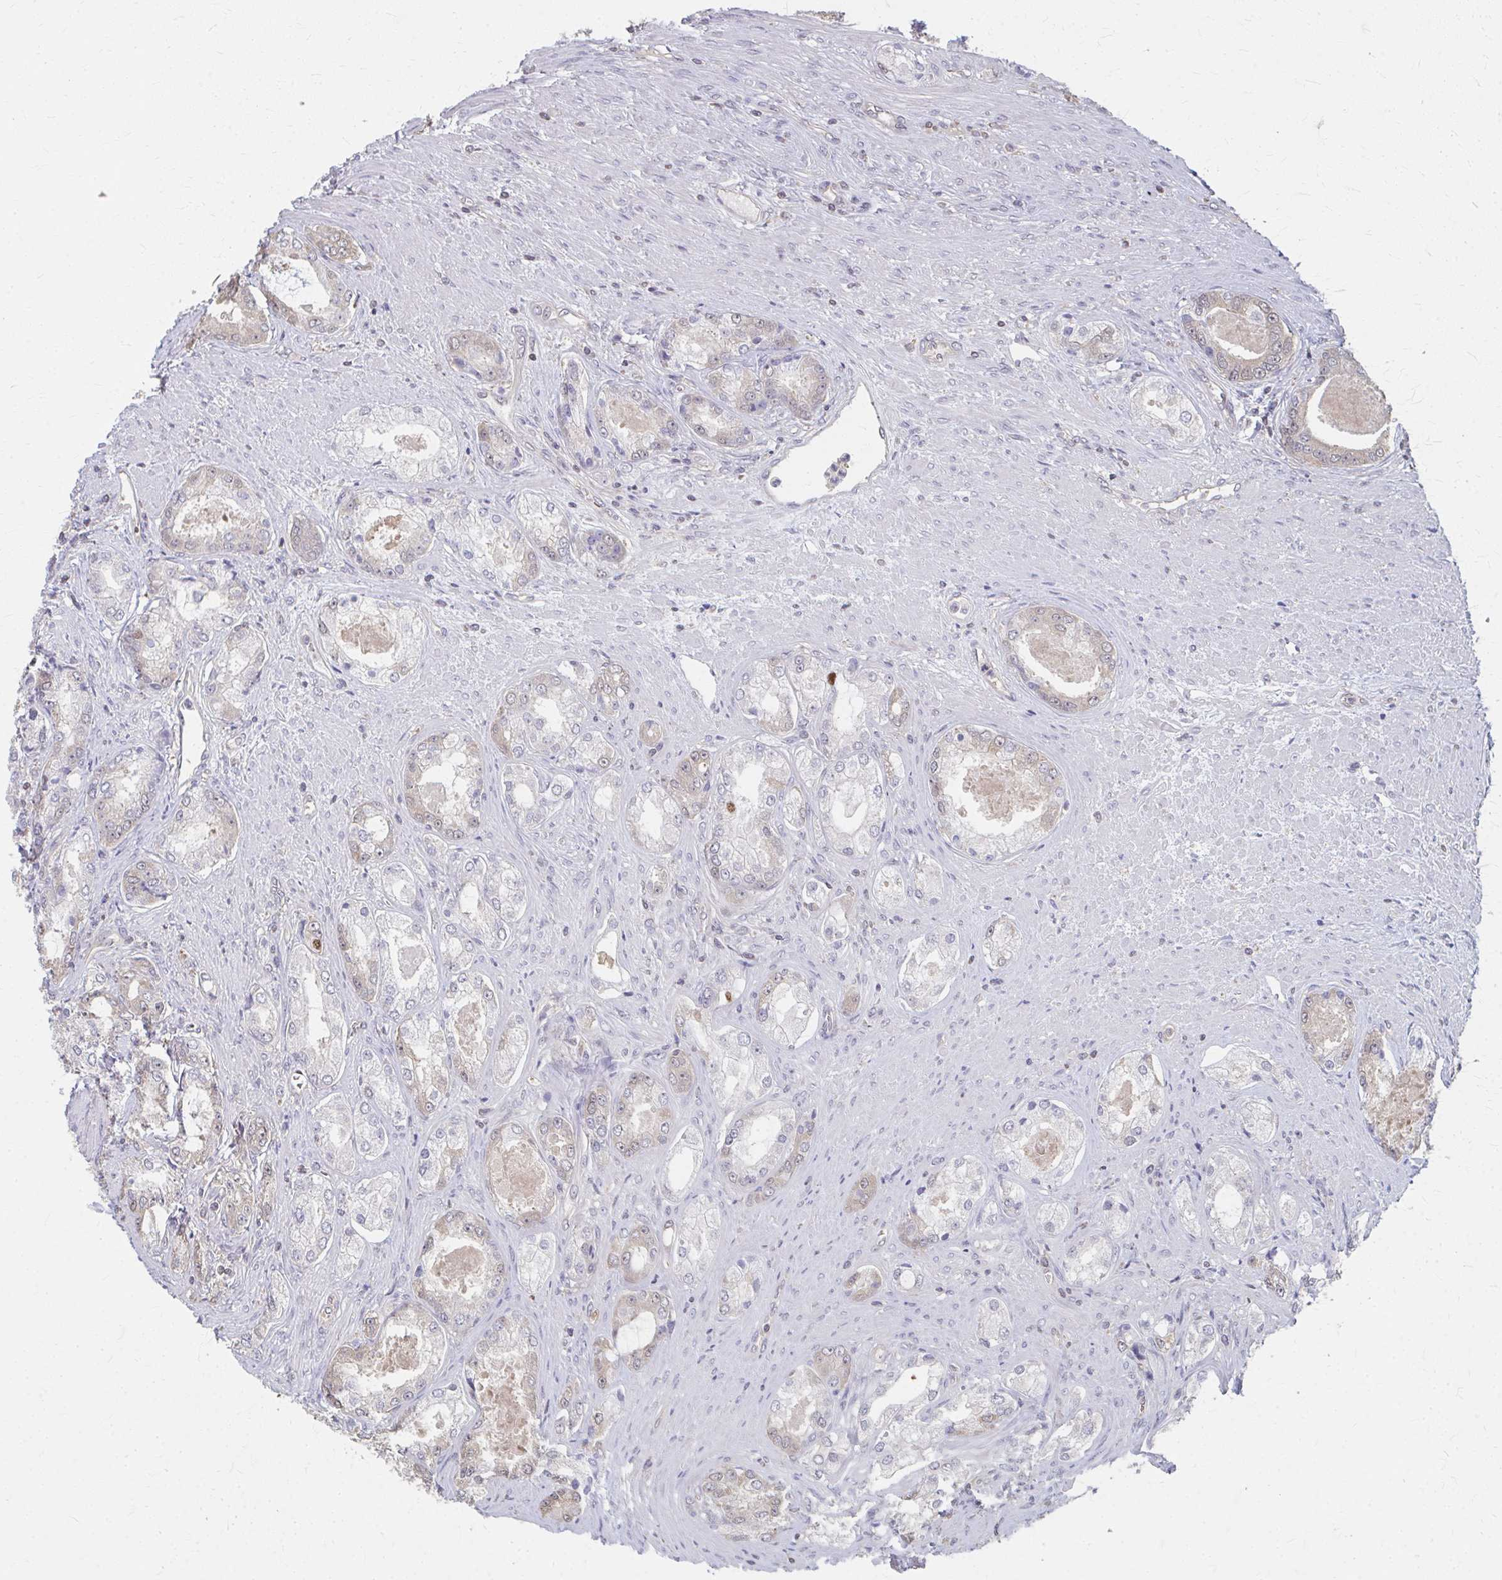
{"staining": {"intensity": "weak", "quantity": "<25%", "location": "cytoplasmic/membranous"}, "tissue": "prostate cancer", "cell_type": "Tumor cells", "image_type": "cancer", "snomed": [{"axis": "morphology", "description": "Adenocarcinoma, Low grade"}, {"axis": "topography", "description": "Prostate"}], "caption": "An immunohistochemistry (IHC) photomicrograph of low-grade adenocarcinoma (prostate) is shown. There is no staining in tumor cells of low-grade adenocarcinoma (prostate). Brightfield microscopy of IHC stained with DAB (brown) and hematoxylin (blue), captured at high magnification.", "gene": "RABGAP1L", "patient": {"sex": "male", "age": 68}}